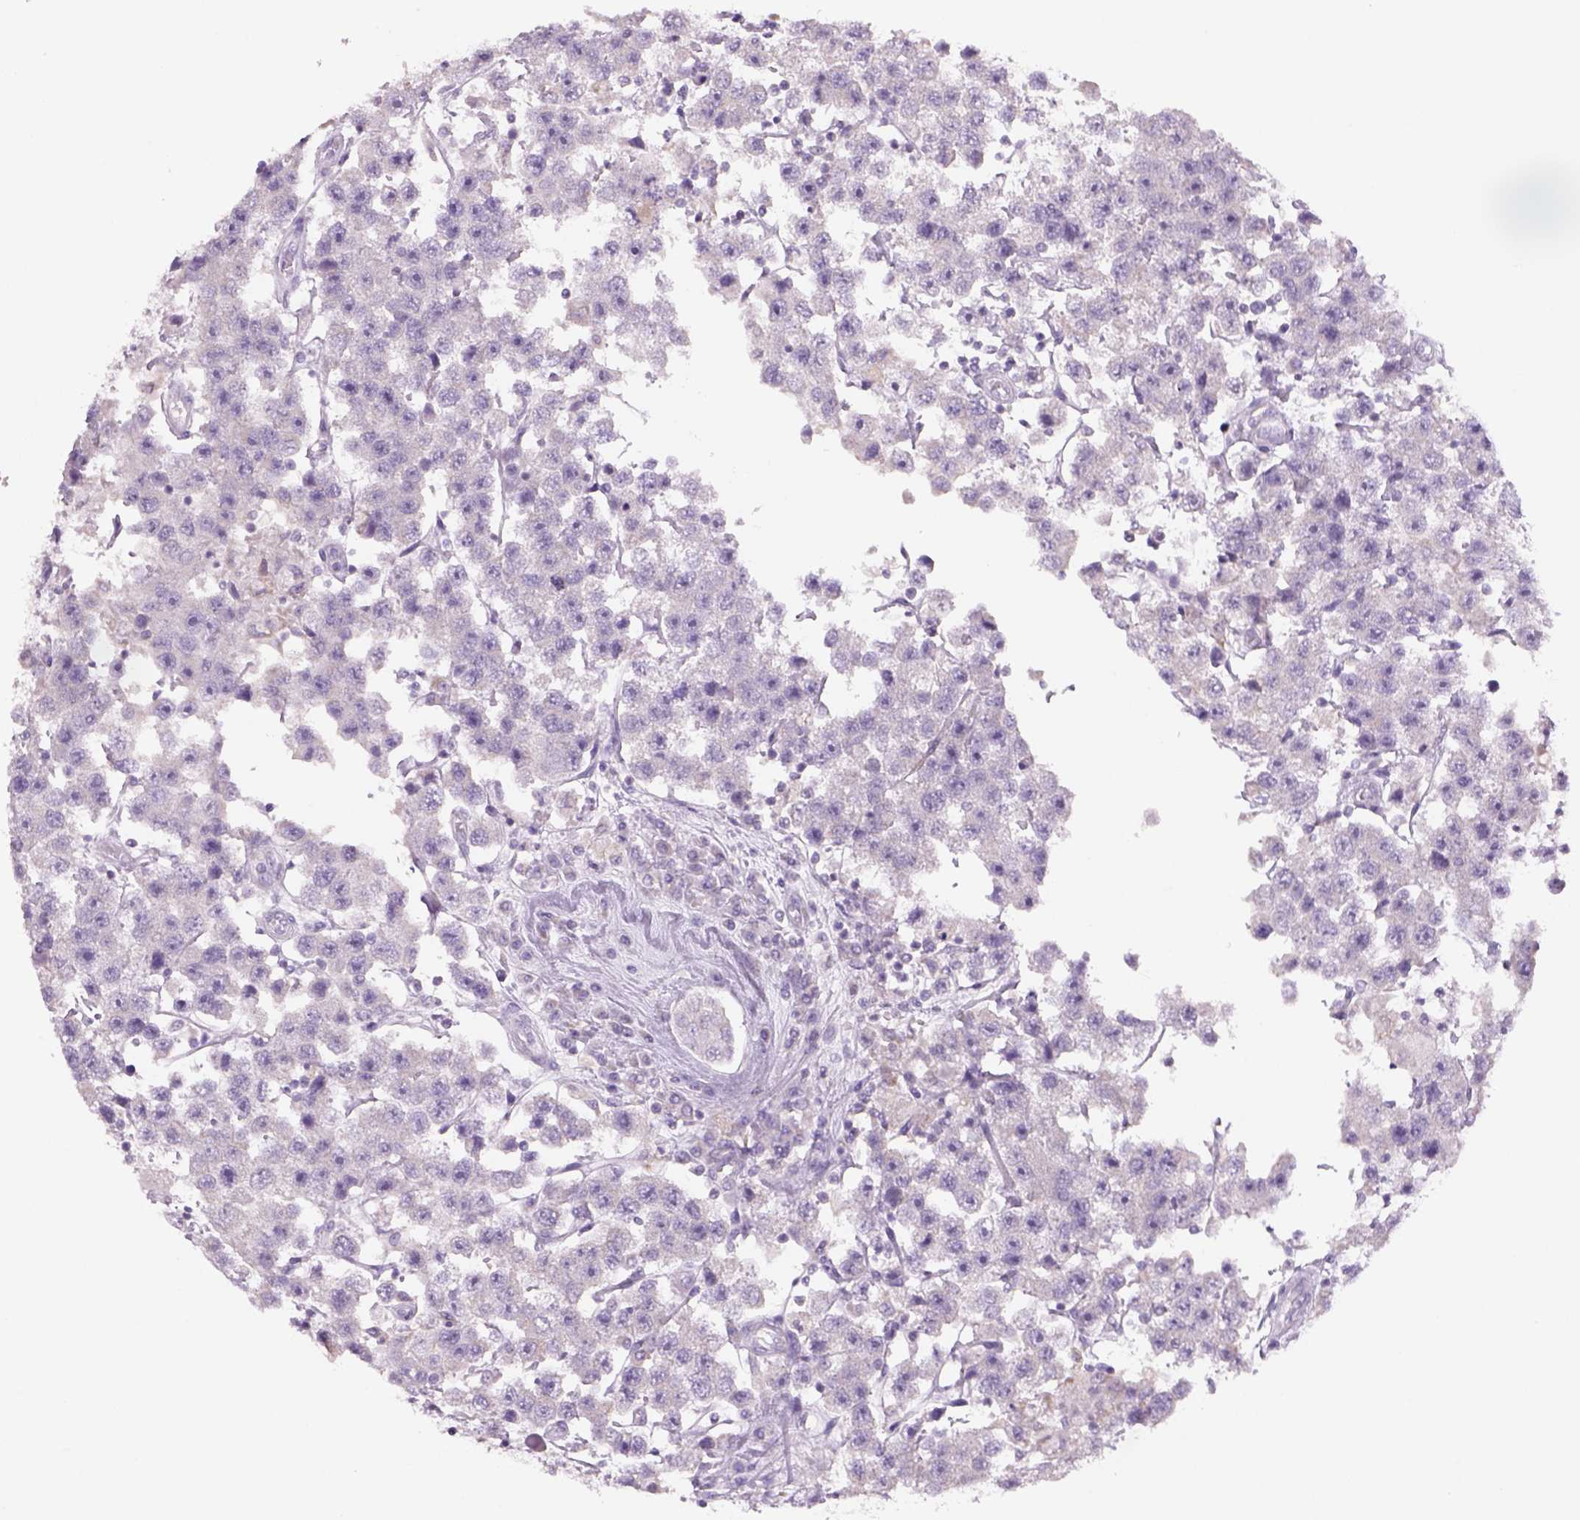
{"staining": {"intensity": "negative", "quantity": "none", "location": "none"}, "tissue": "testis cancer", "cell_type": "Tumor cells", "image_type": "cancer", "snomed": [{"axis": "morphology", "description": "Seminoma, NOS"}, {"axis": "topography", "description": "Testis"}], "caption": "This image is of testis cancer stained with IHC to label a protein in brown with the nuclei are counter-stained blue. There is no expression in tumor cells.", "gene": "ADGRV1", "patient": {"sex": "male", "age": 45}}